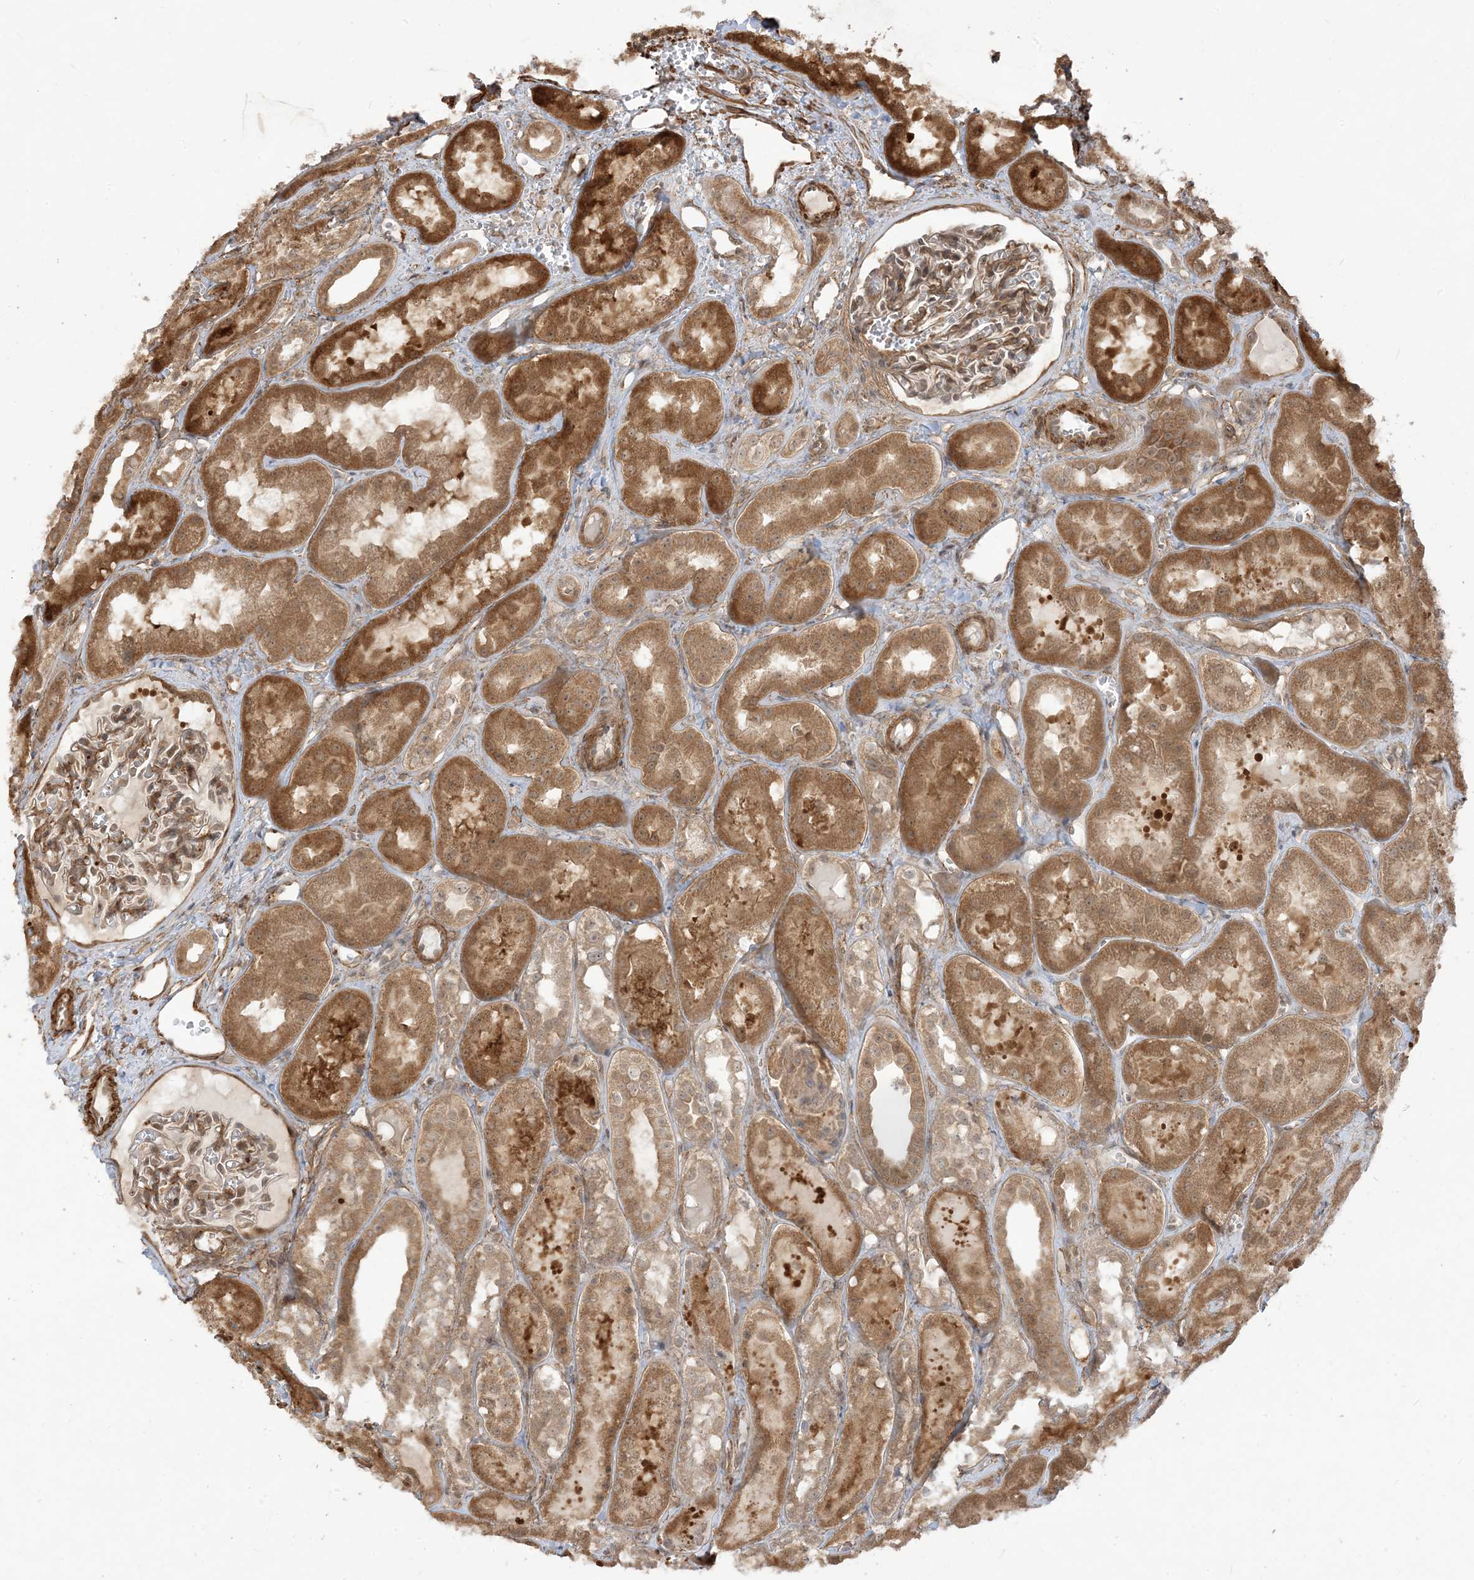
{"staining": {"intensity": "weak", "quantity": ">75%", "location": "cytoplasmic/membranous"}, "tissue": "kidney", "cell_type": "Cells in glomeruli", "image_type": "normal", "snomed": [{"axis": "morphology", "description": "Normal tissue, NOS"}, {"axis": "topography", "description": "Kidney"}], "caption": "Immunohistochemistry of benign human kidney exhibits low levels of weak cytoplasmic/membranous positivity in approximately >75% of cells in glomeruli.", "gene": "TBCC", "patient": {"sex": "male", "age": 16}}